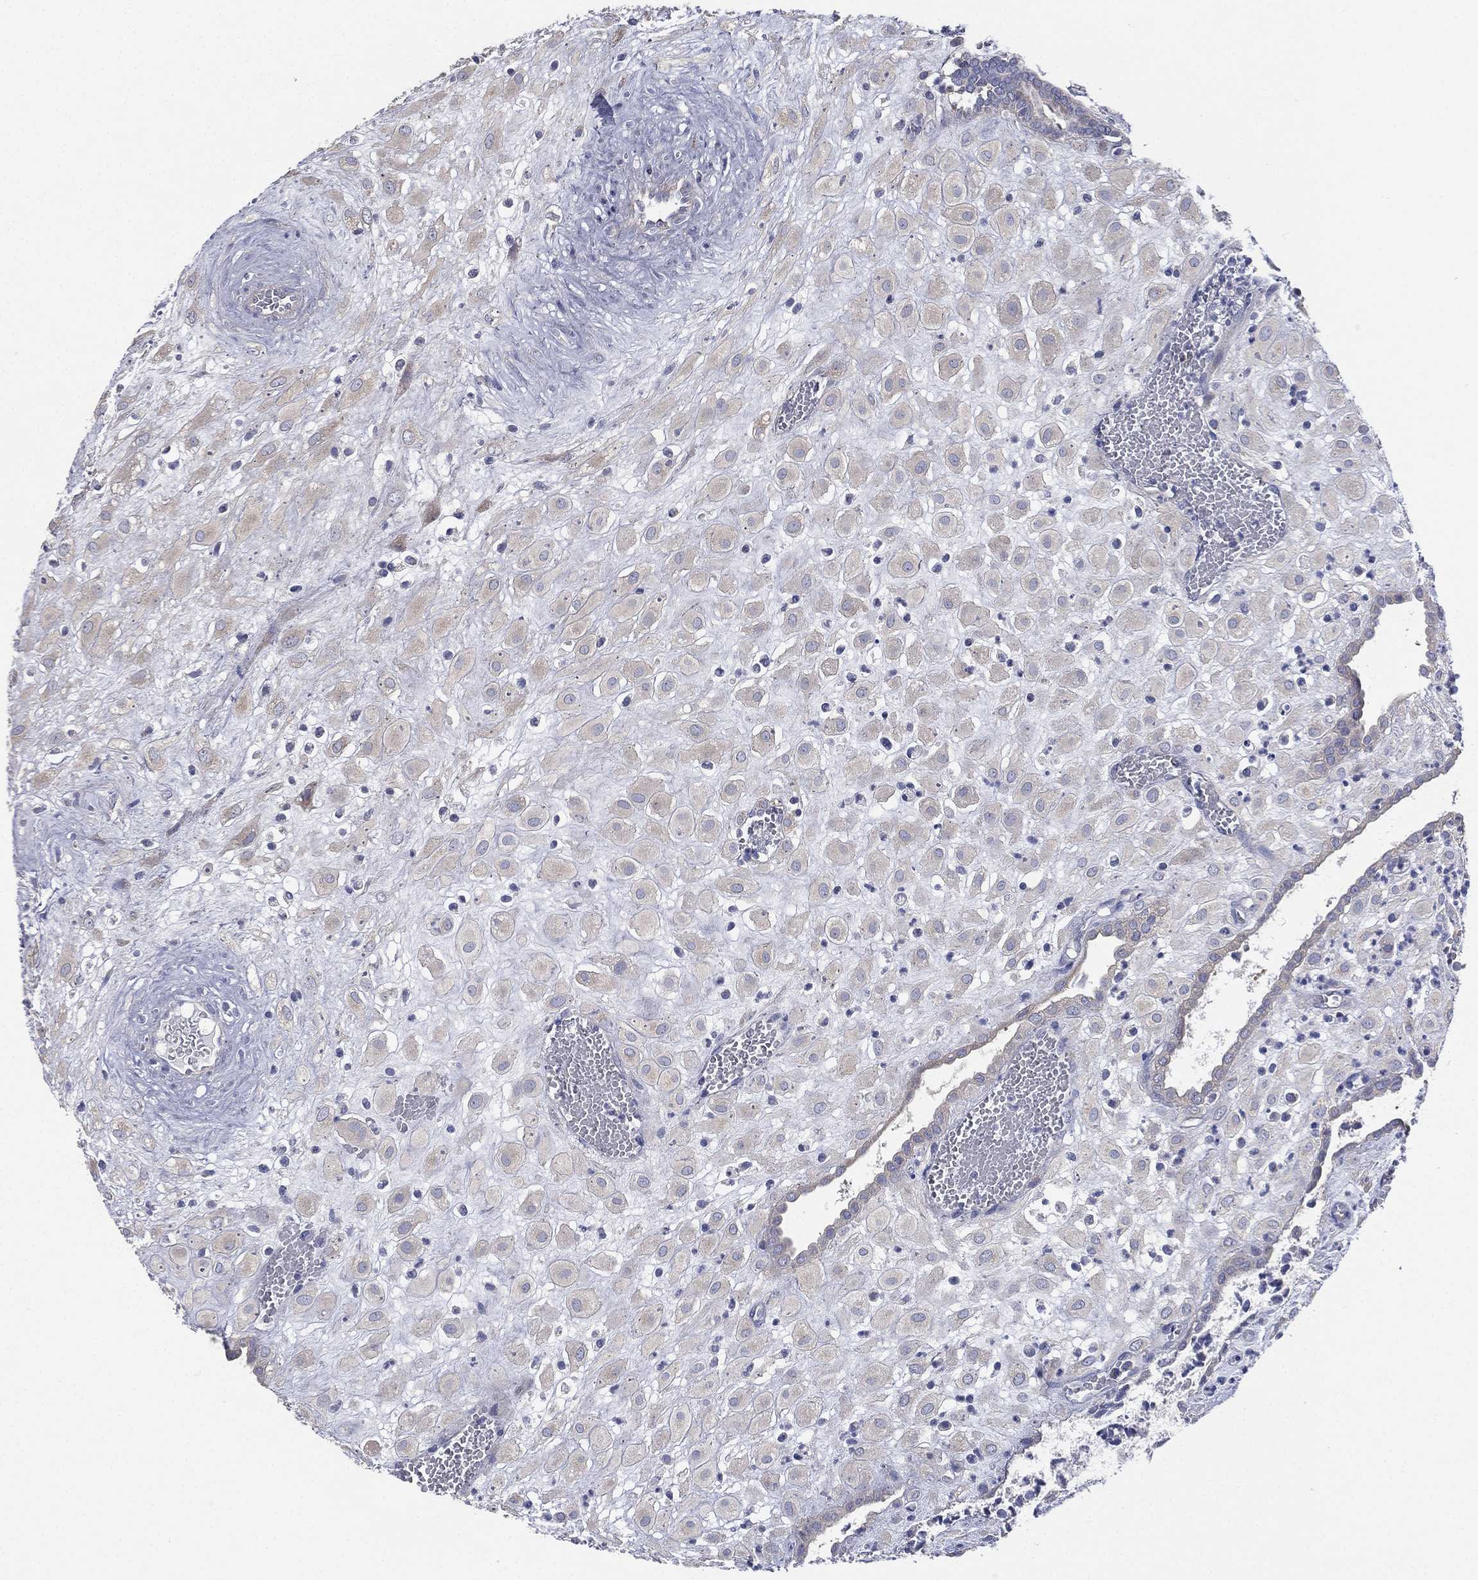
{"staining": {"intensity": "negative", "quantity": "none", "location": "none"}, "tissue": "placenta", "cell_type": "Decidual cells", "image_type": "normal", "snomed": [{"axis": "morphology", "description": "Normal tissue, NOS"}, {"axis": "topography", "description": "Placenta"}], "caption": "The photomicrograph displays no staining of decidual cells in benign placenta.", "gene": "ATP8A2", "patient": {"sex": "female", "age": 24}}